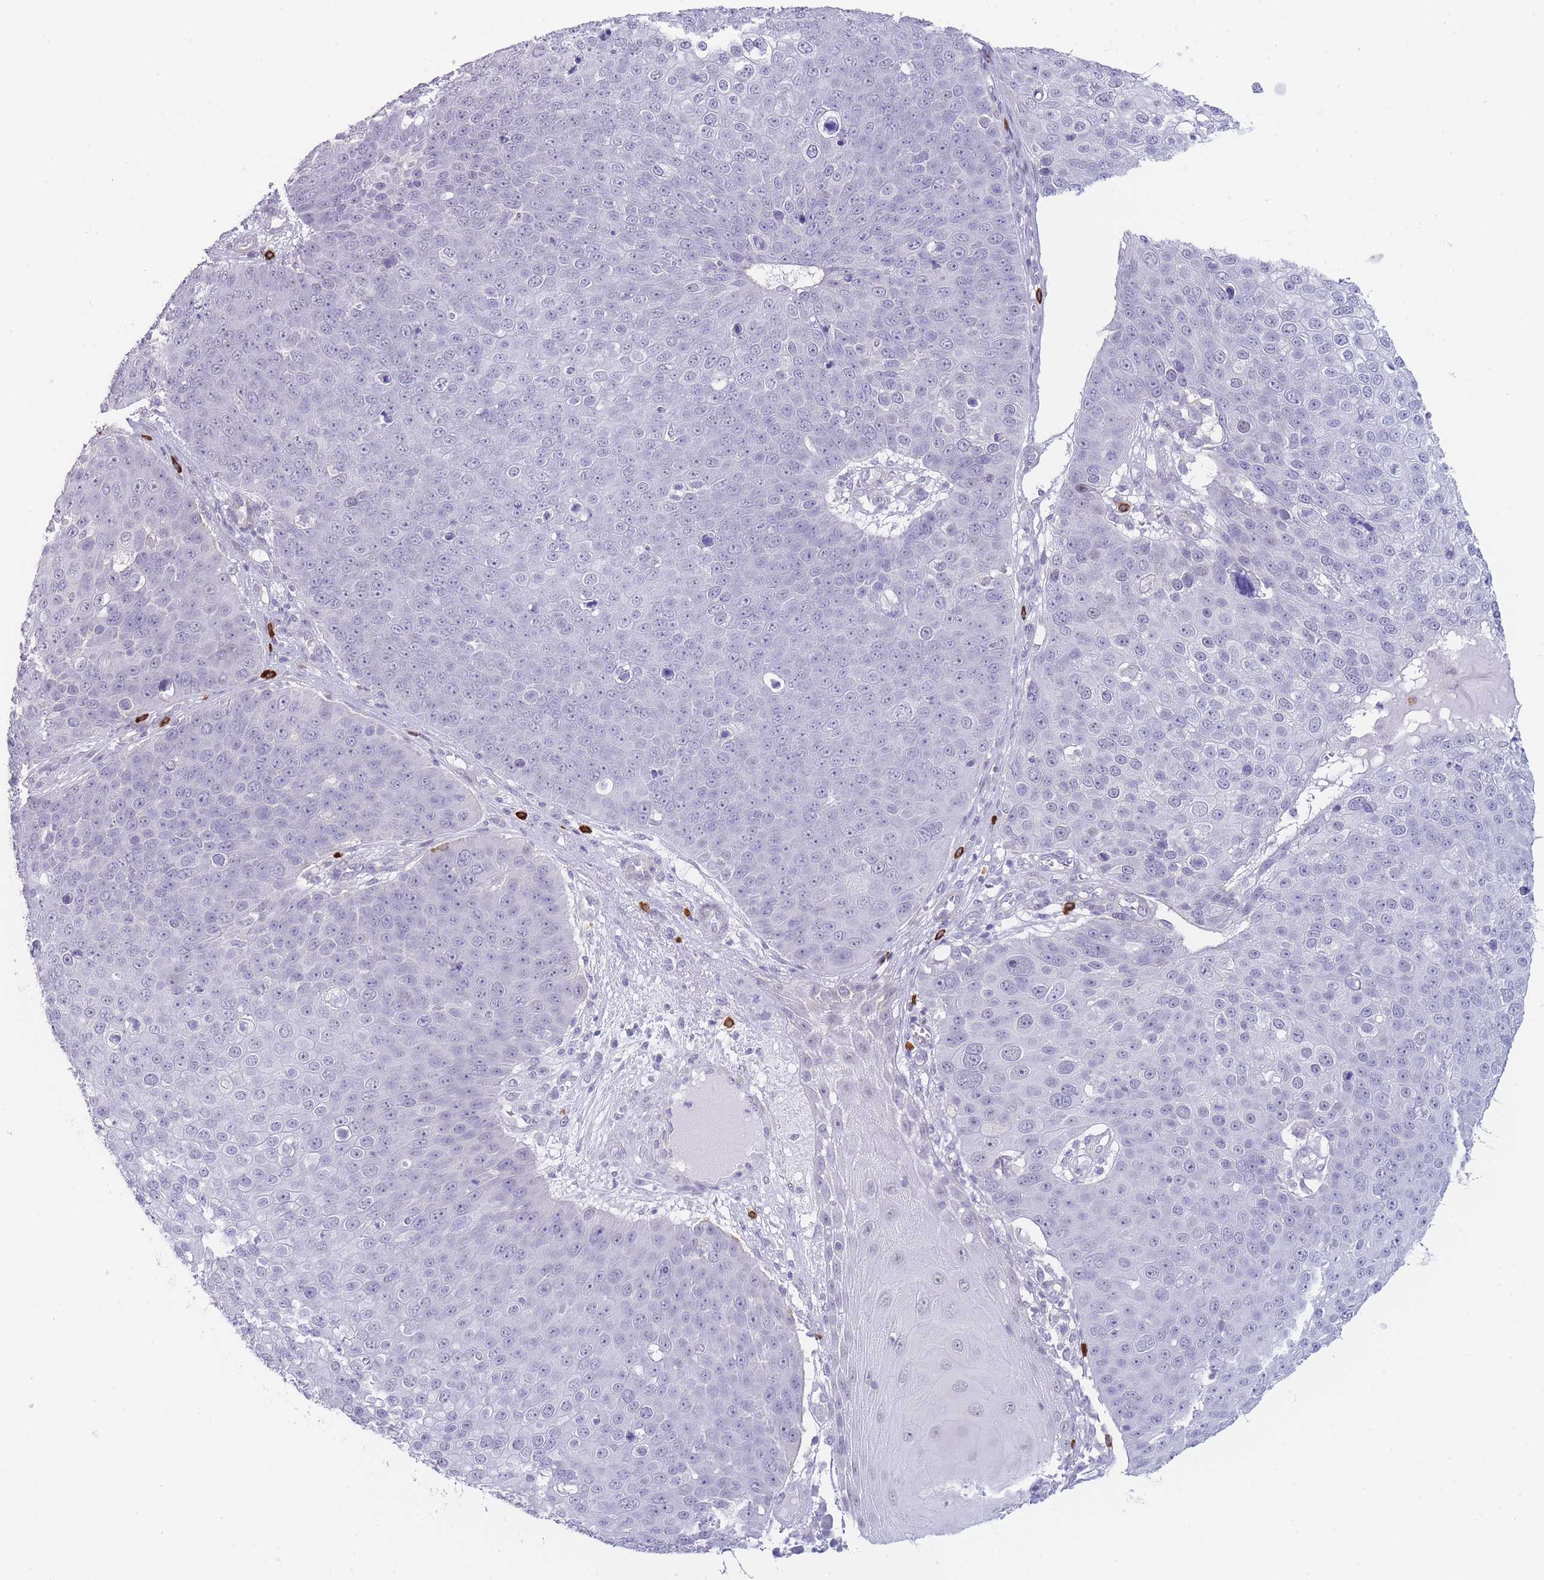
{"staining": {"intensity": "negative", "quantity": "none", "location": "none"}, "tissue": "skin cancer", "cell_type": "Tumor cells", "image_type": "cancer", "snomed": [{"axis": "morphology", "description": "Squamous cell carcinoma, NOS"}, {"axis": "topography", "description": "Skin"}], "caption": "Protein analysis of skin cancer reveals no significant staining in tumor cells. The staining is performed using DAB brown chromogen with nuclei counter-stained in using hematoxylin.", "gene": "ASAP3", "patient": {"sex": "male", "age": 71}}